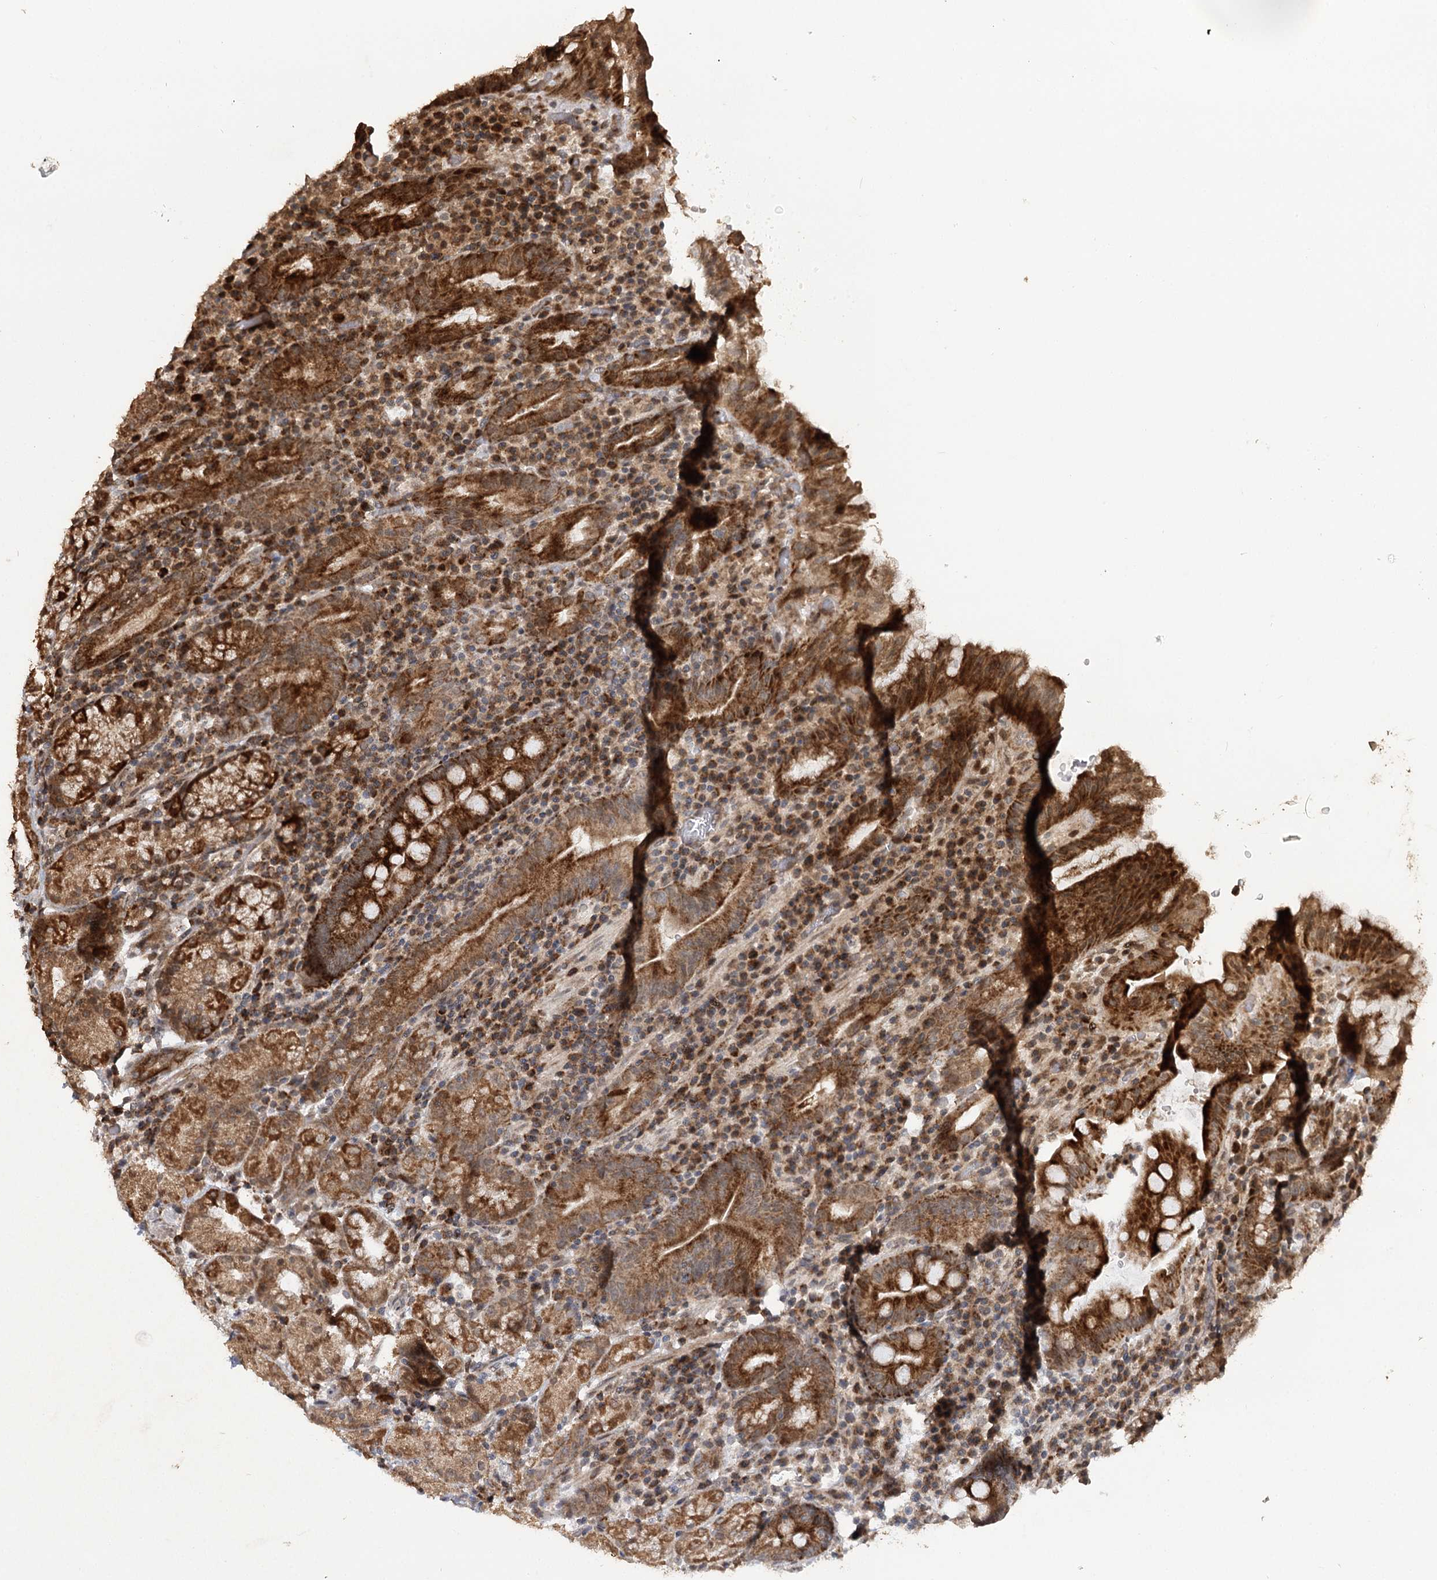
{"staining": {"intensity": "strong", "quantity": ">75%", "location": "cytoplasmic/membranous"}, "tissue": "stomach", "cell_type": "Glandular cells", "image_type": "normal", "snomed": [{"axis": "morphology", "description": "Normal tissue, NOS"}, {"axis": "morphology", "description": "Inflammation, NOS"}, {"axis": "topography", "description": "Stomach"}], "caption": "A high-resolution histopathology image shows IHC staining of unremarkable stomach, which displays strong cytoplasmic/membranous expression in about >75% of glandular cells.", "gene": "ZNRF3", "patient": {"sex": "male", "age": 79}}